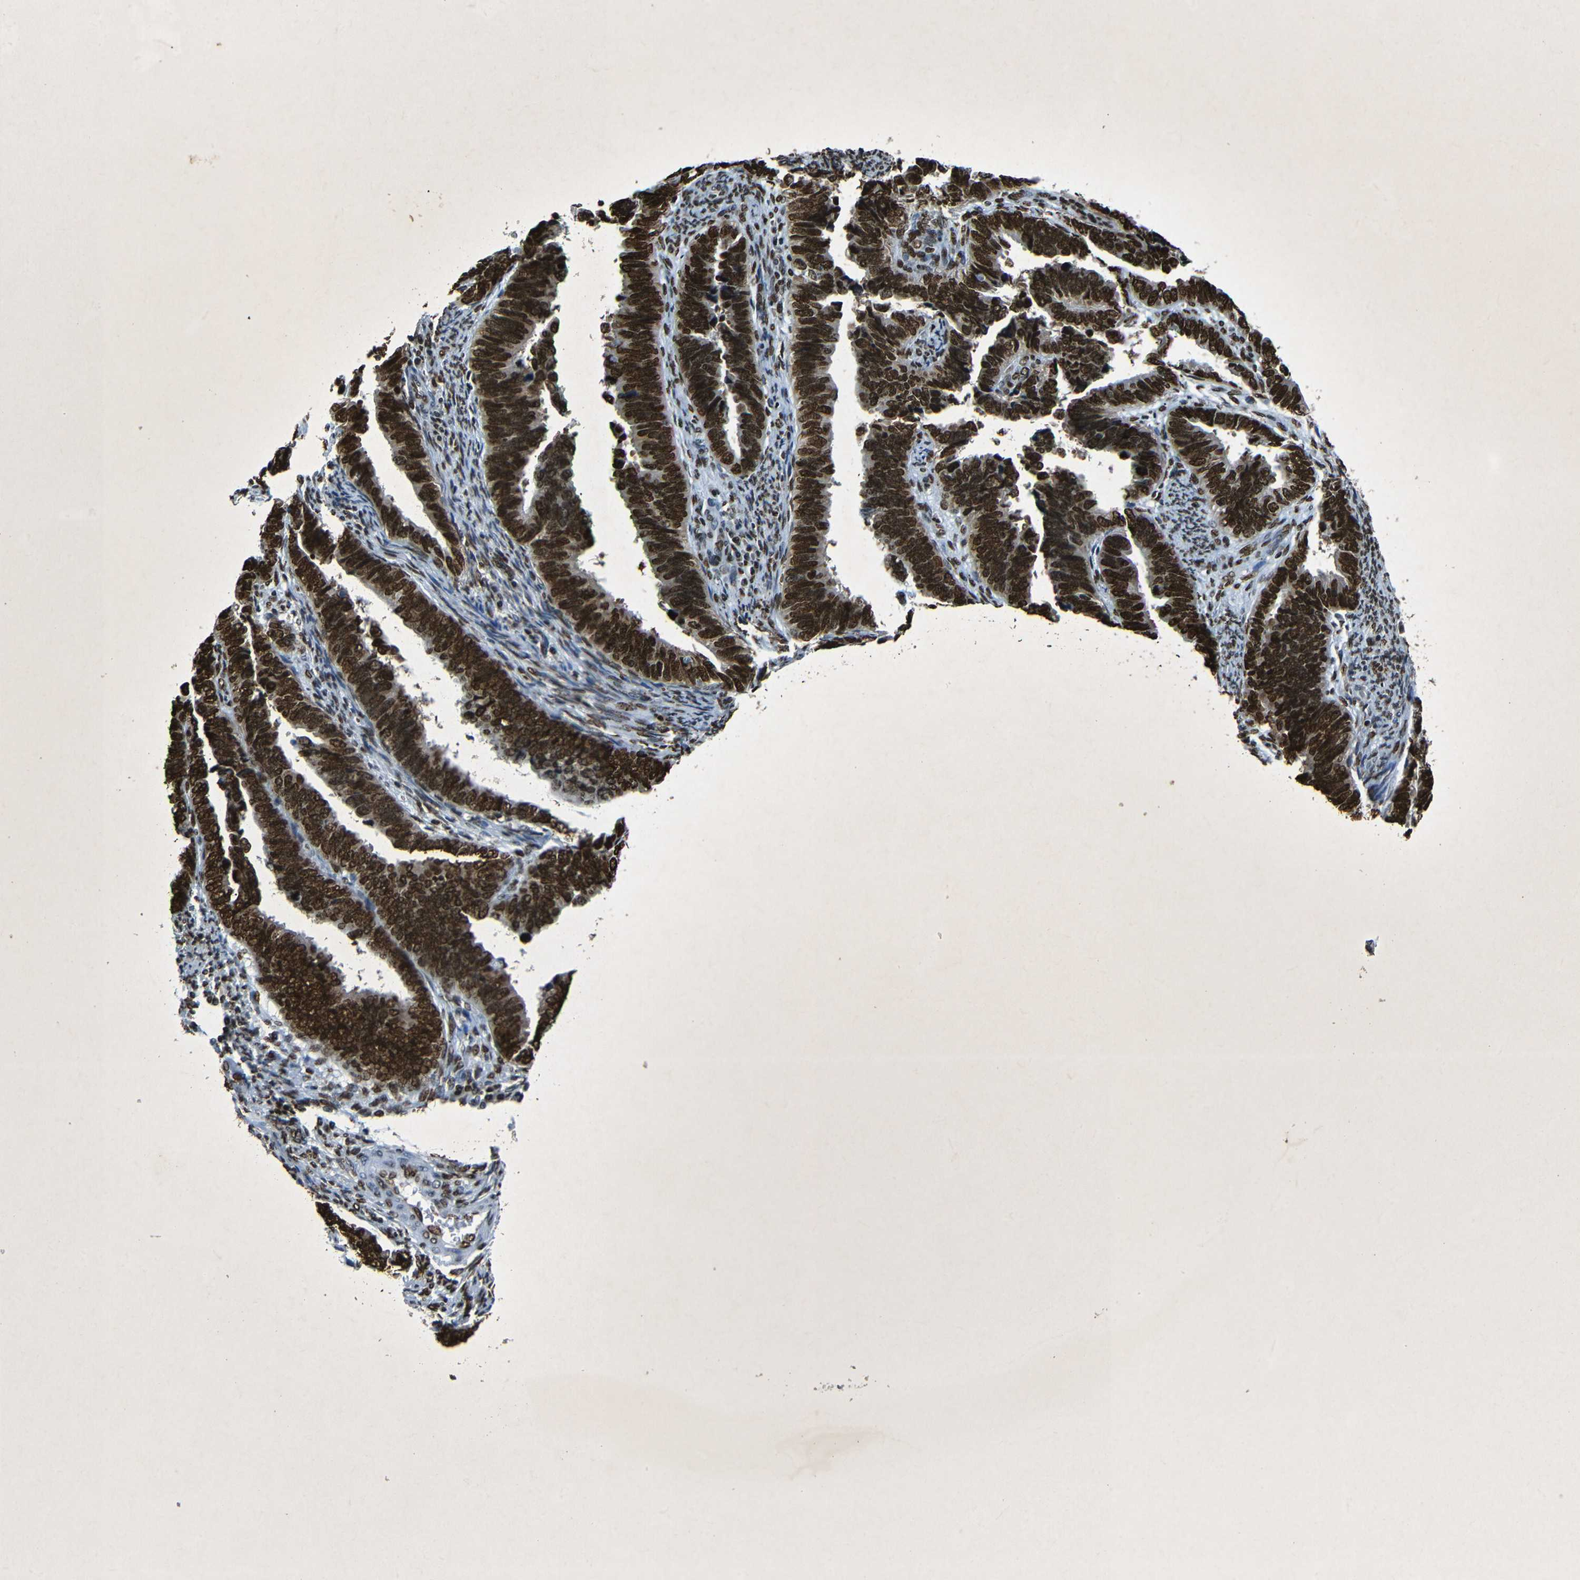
{"staining": {"intensity": "strong", "quantity": ">75%", "location": "nuclear"}, "tissue": "endometrial cancer", "cell_type": "Tumor cells", "image_type": "cancer", "snomed": [{"axis": "morphology", "description": "Adenocarcinoma, NOS"}, {"axis": "topography", "description": "Endometrium"}], "caption": "A high amount of strong nuclear expression is present in approximately >75% of tumor cells in endometrial cancer (adenocarcinoma) tissue.", "gene": "HMGN1", "patient": {"sex": "female", "age": 75}}